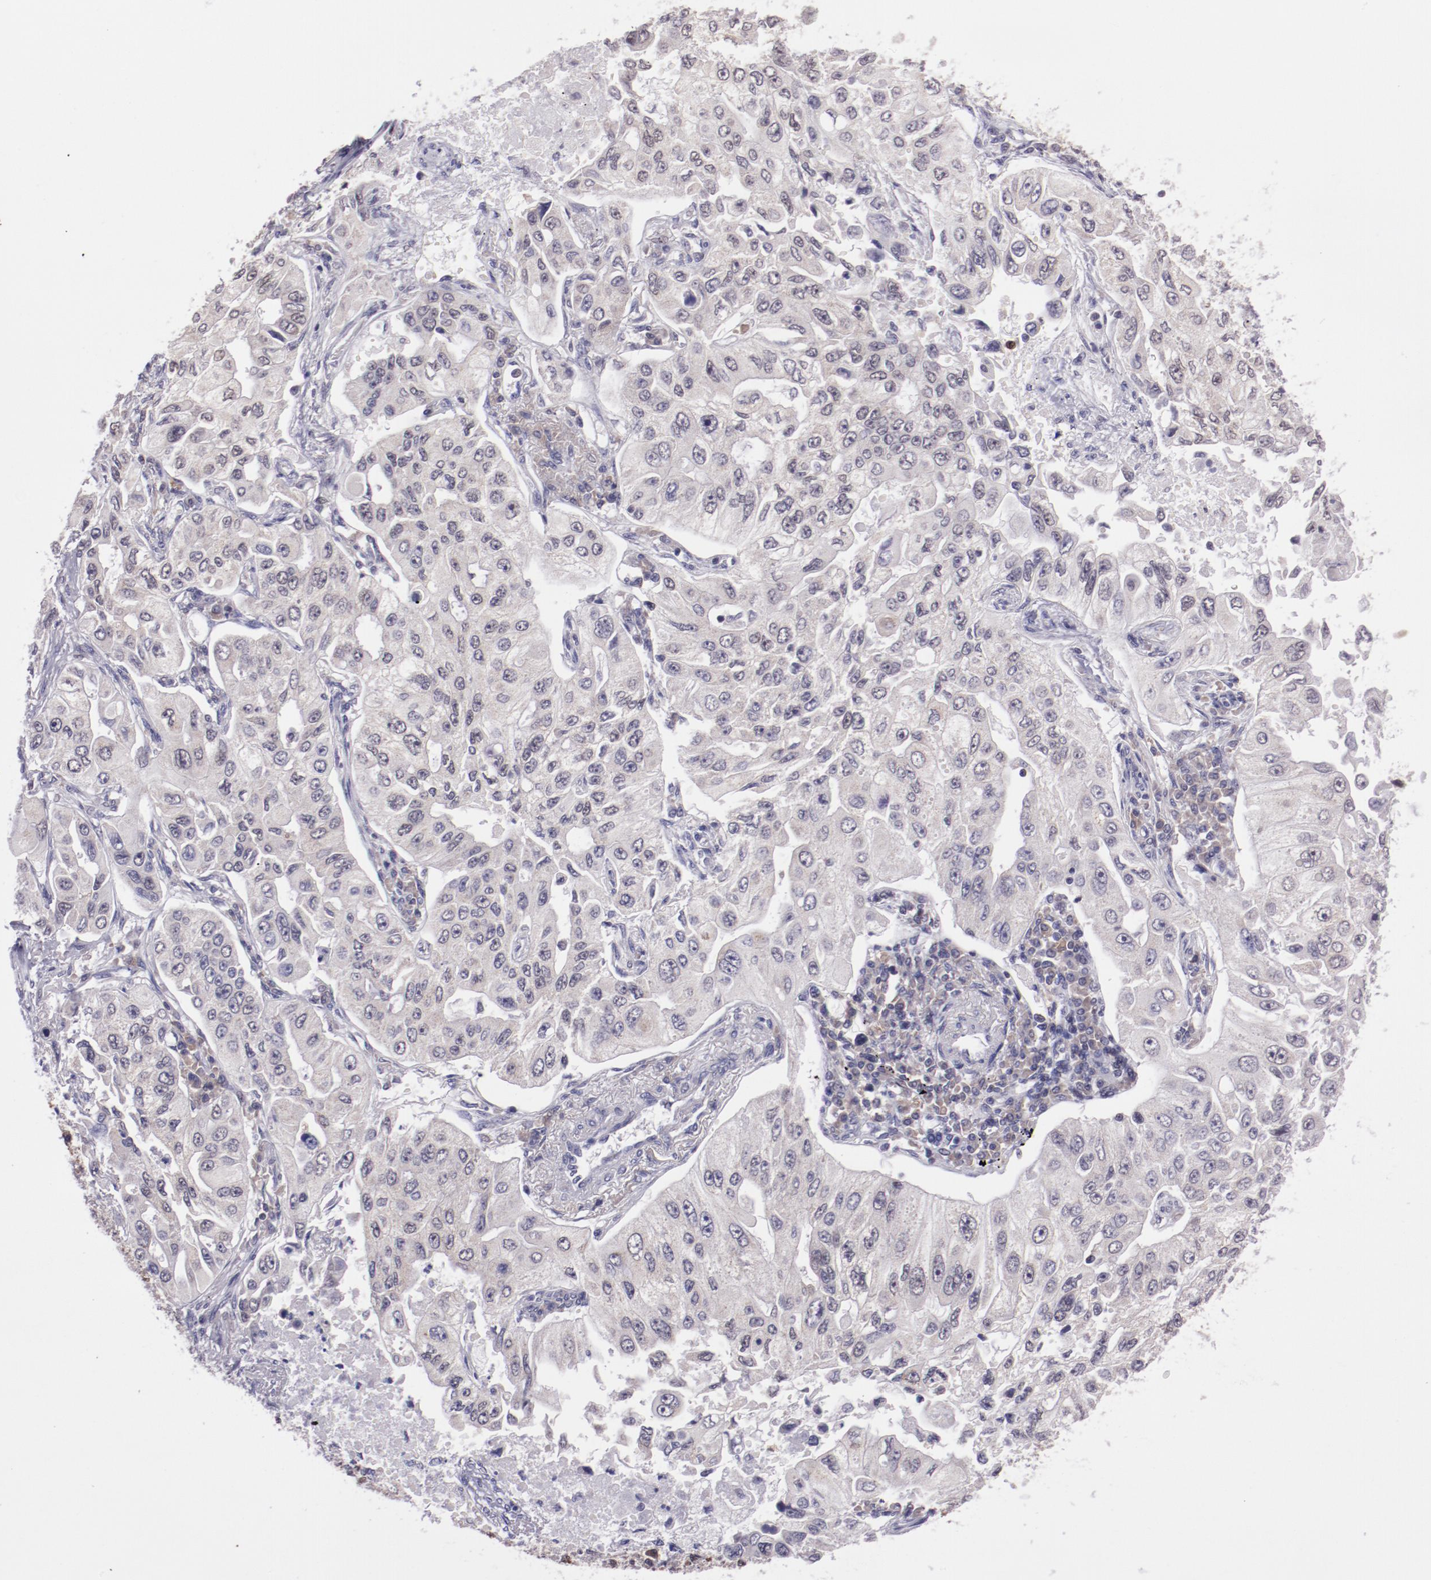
{"staining": {"intensity": "weak", "quantity": "25%-75%", "location": "cytoplasmic/membranous"}, "tissue": "lung cancer", "cell_type": "Tumor cells", "image_type": "cancer", "snomed": [{"axis": "morphology", "description": "Adenocarcinoma, NOS"}, {"axis": "topography", "description": "Lung"}], "caption": "Brown immunohistochemical staining in lung cancer exhibits weak cytoplasmic/membranous positivity in about 25%-75% of tumor cells.", "gene": "ELF1", "patient": {"sex": "male", "age": 84}}